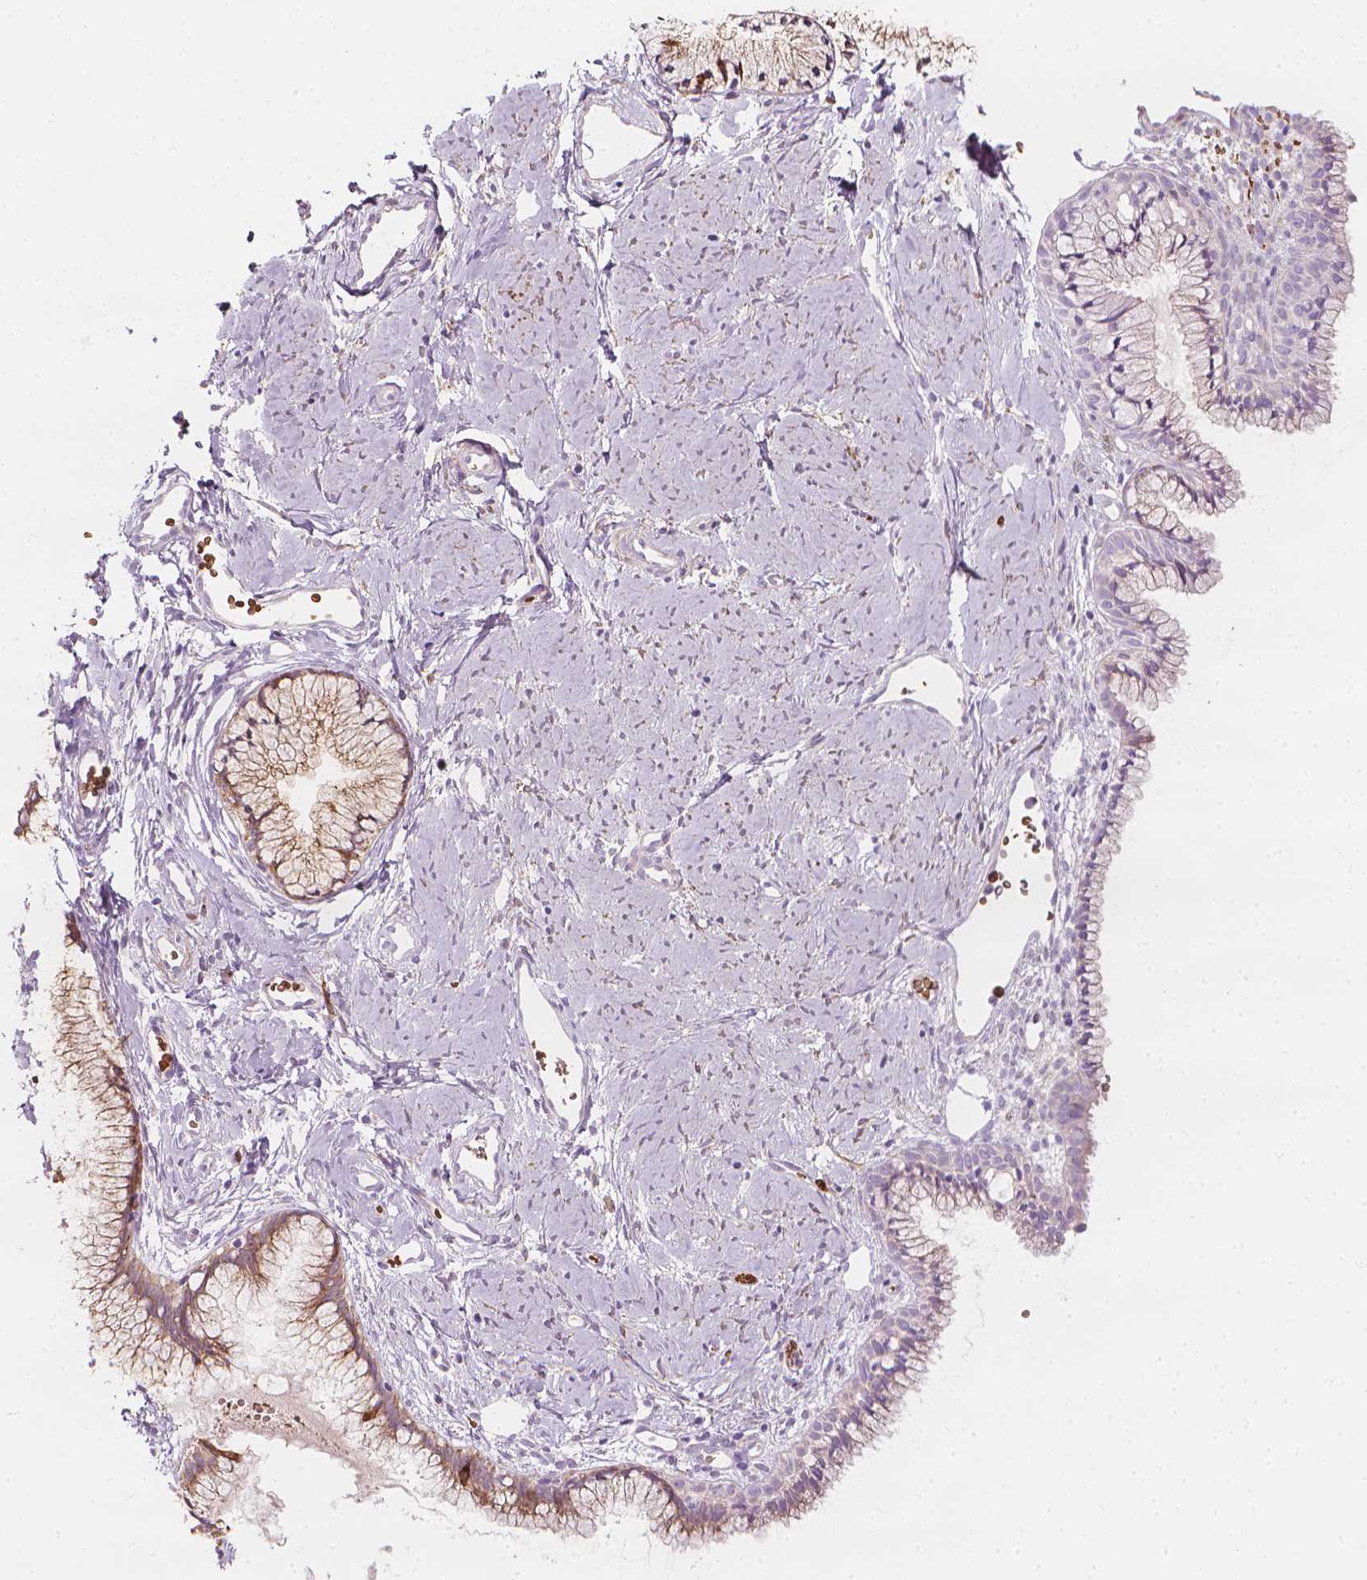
{"staining": {"intensity": "moderate", "quantity": "<25%", "location": "cytoplasmic/membranous"}, "tissue": "cervix", "cell_type": "Glandular cells", "image_type": "normal", "snomed": [{"axis": "morphology", "description": "Normal tissue, NOS"}, {"axis": "topography", "description": "Cervix"}], "caption": "This image reveals immunohistochemistry (IHC) staining of benign cervix, with low moderate cytoplasmic/membranous expression in approximately <25% of glandular cells.", "gene": "CES1", "patient": {"sex": "female", "age": 40}}